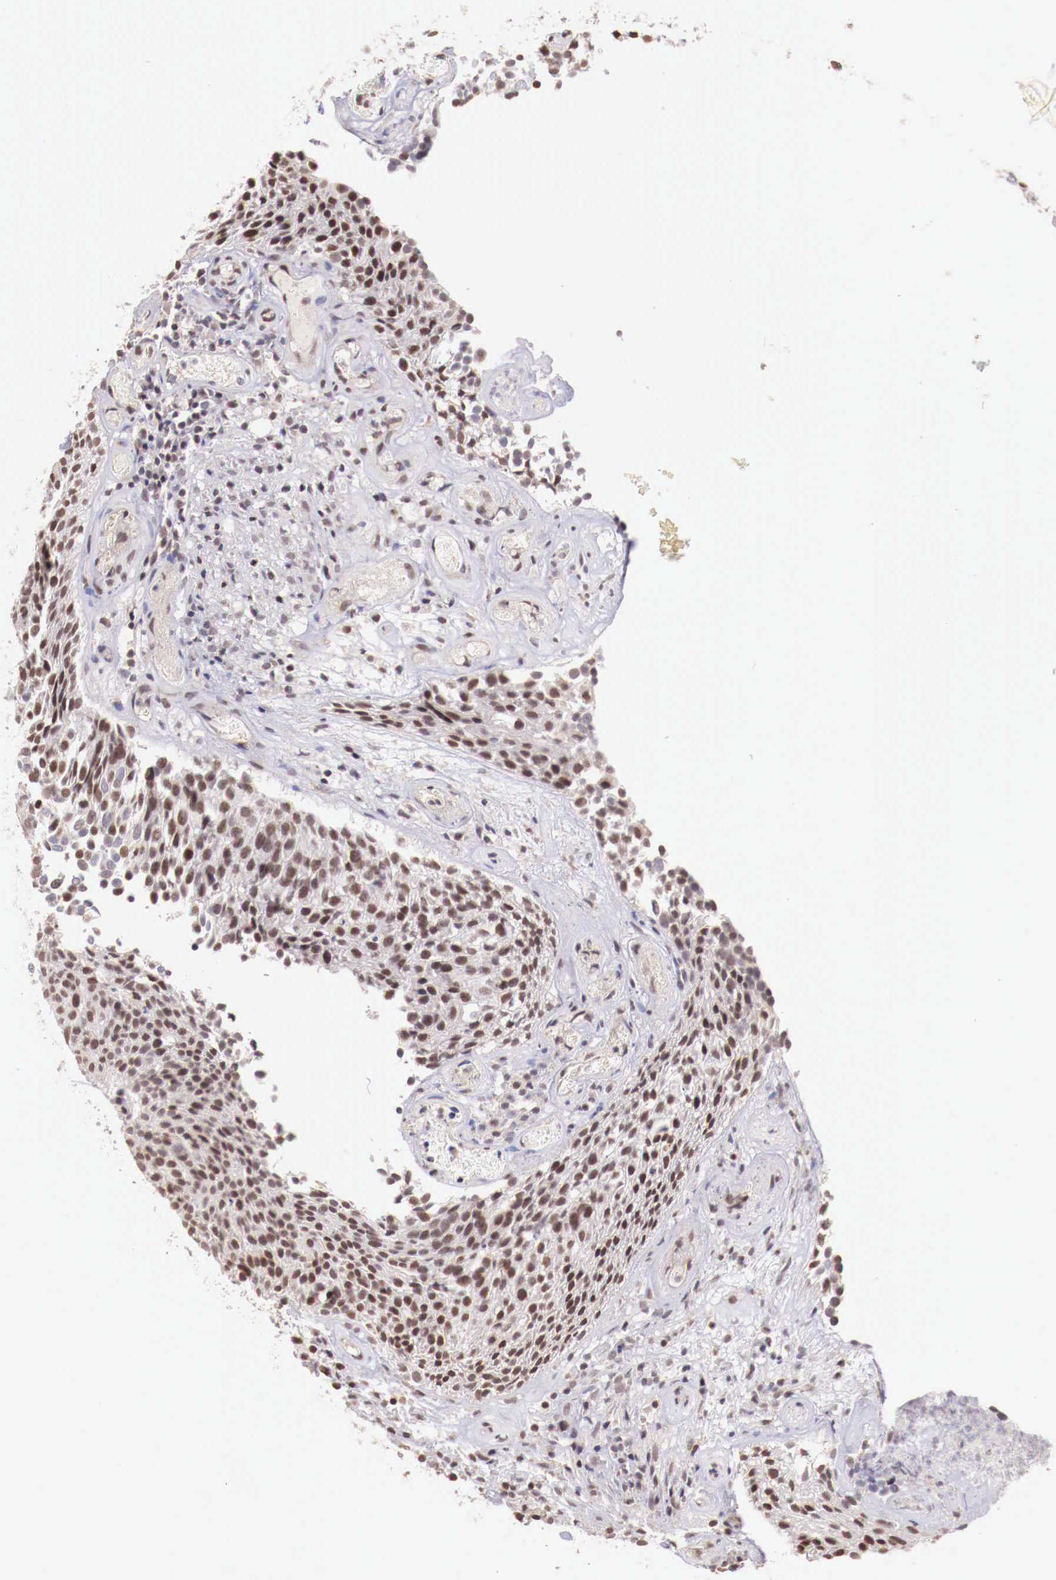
{"staining": {"intensity": "weak", "quantity": "25%-75%", "location": "nuclear"}, "tissue": "urothelial cancer", "cell_type": "Tumor cells", "image_type": "cancer", "snomed": [{"axis": "morphology", "description": "Urothelial carcinoma, Low grade"}, {"axis": "topography", "description": "Urinary bladder"}], "caption": "The histopathology image reveals immunohistochemical staining of low-grade urothelial carcinoma. There is weak nuclear staining is identified in approximately 25%-75% of tumor cells.", "gene": "SP1", "patient": {"sex": "male", "age": 85}}